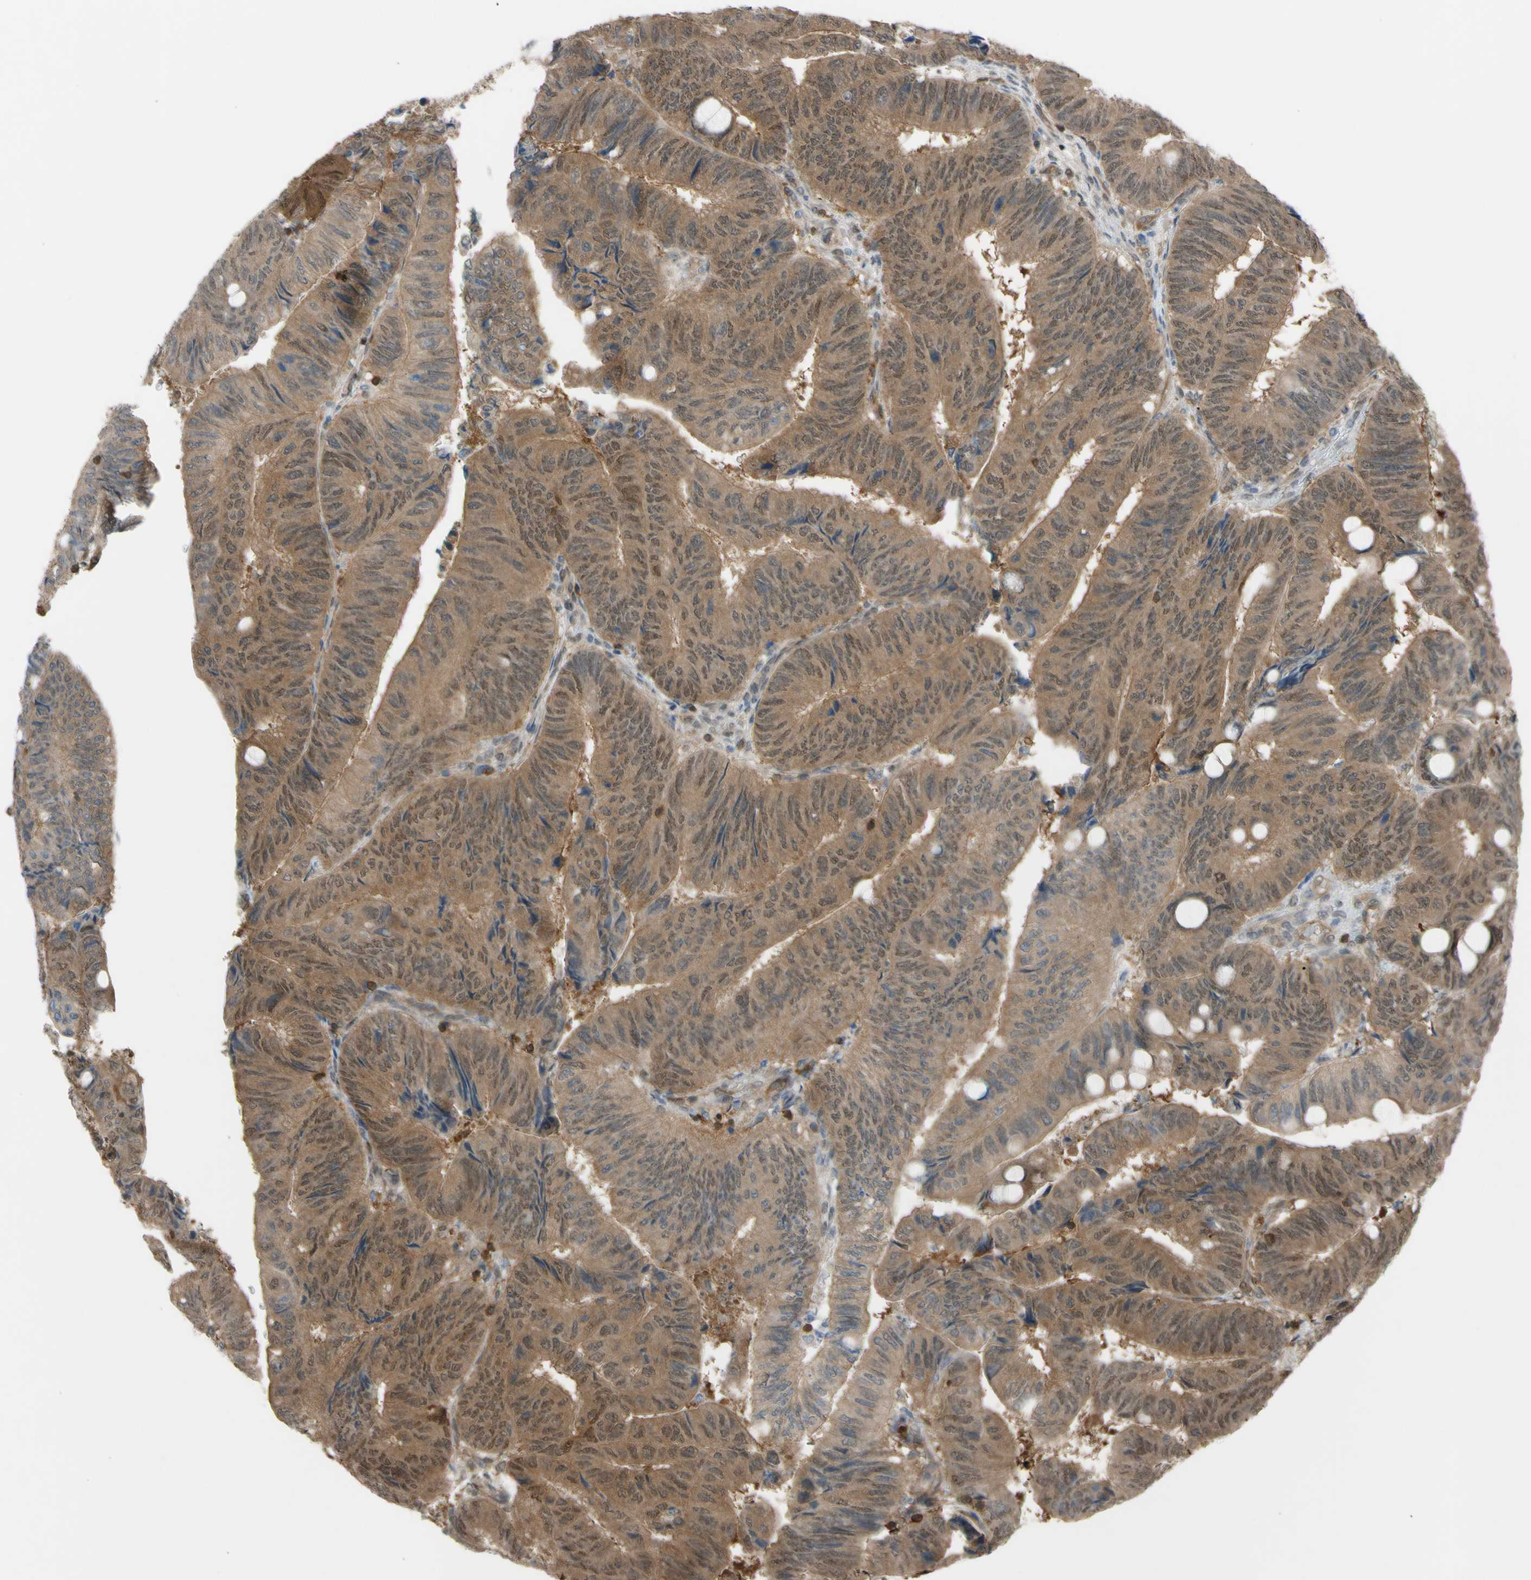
{"staining": {"intensity": "moderate", "quantity": ">75%", "location": "cytoplasmic/membranous"}, "tissue": "colorectal cancer", "cell_type": "Tumor cells", "image_type": "cancer", "snomed": [{"axis": "morphology", "description": "Normal tissue, NOS"}, {"axis": "morphology", "description": "Adenocarcinoma, NOS"}, {"axis": "topography", "description": "Rectum"}, {"axis": "topography", "description": "Peripheral nerve tissue"}], "caption": "IHC photomicrograph of neoplastic tissue: human colorectal cancer (adenocarcinoma) stained using immunohistochemistry demonstrates medium levels of moderate protein expression localized specifically in the cytoplasmic/membranous of tumor cells, appearing as a cytoplasmic/membranous brown color.", "gene": "YWHAQ", "patient": {"sex": "male", "age": 92}}